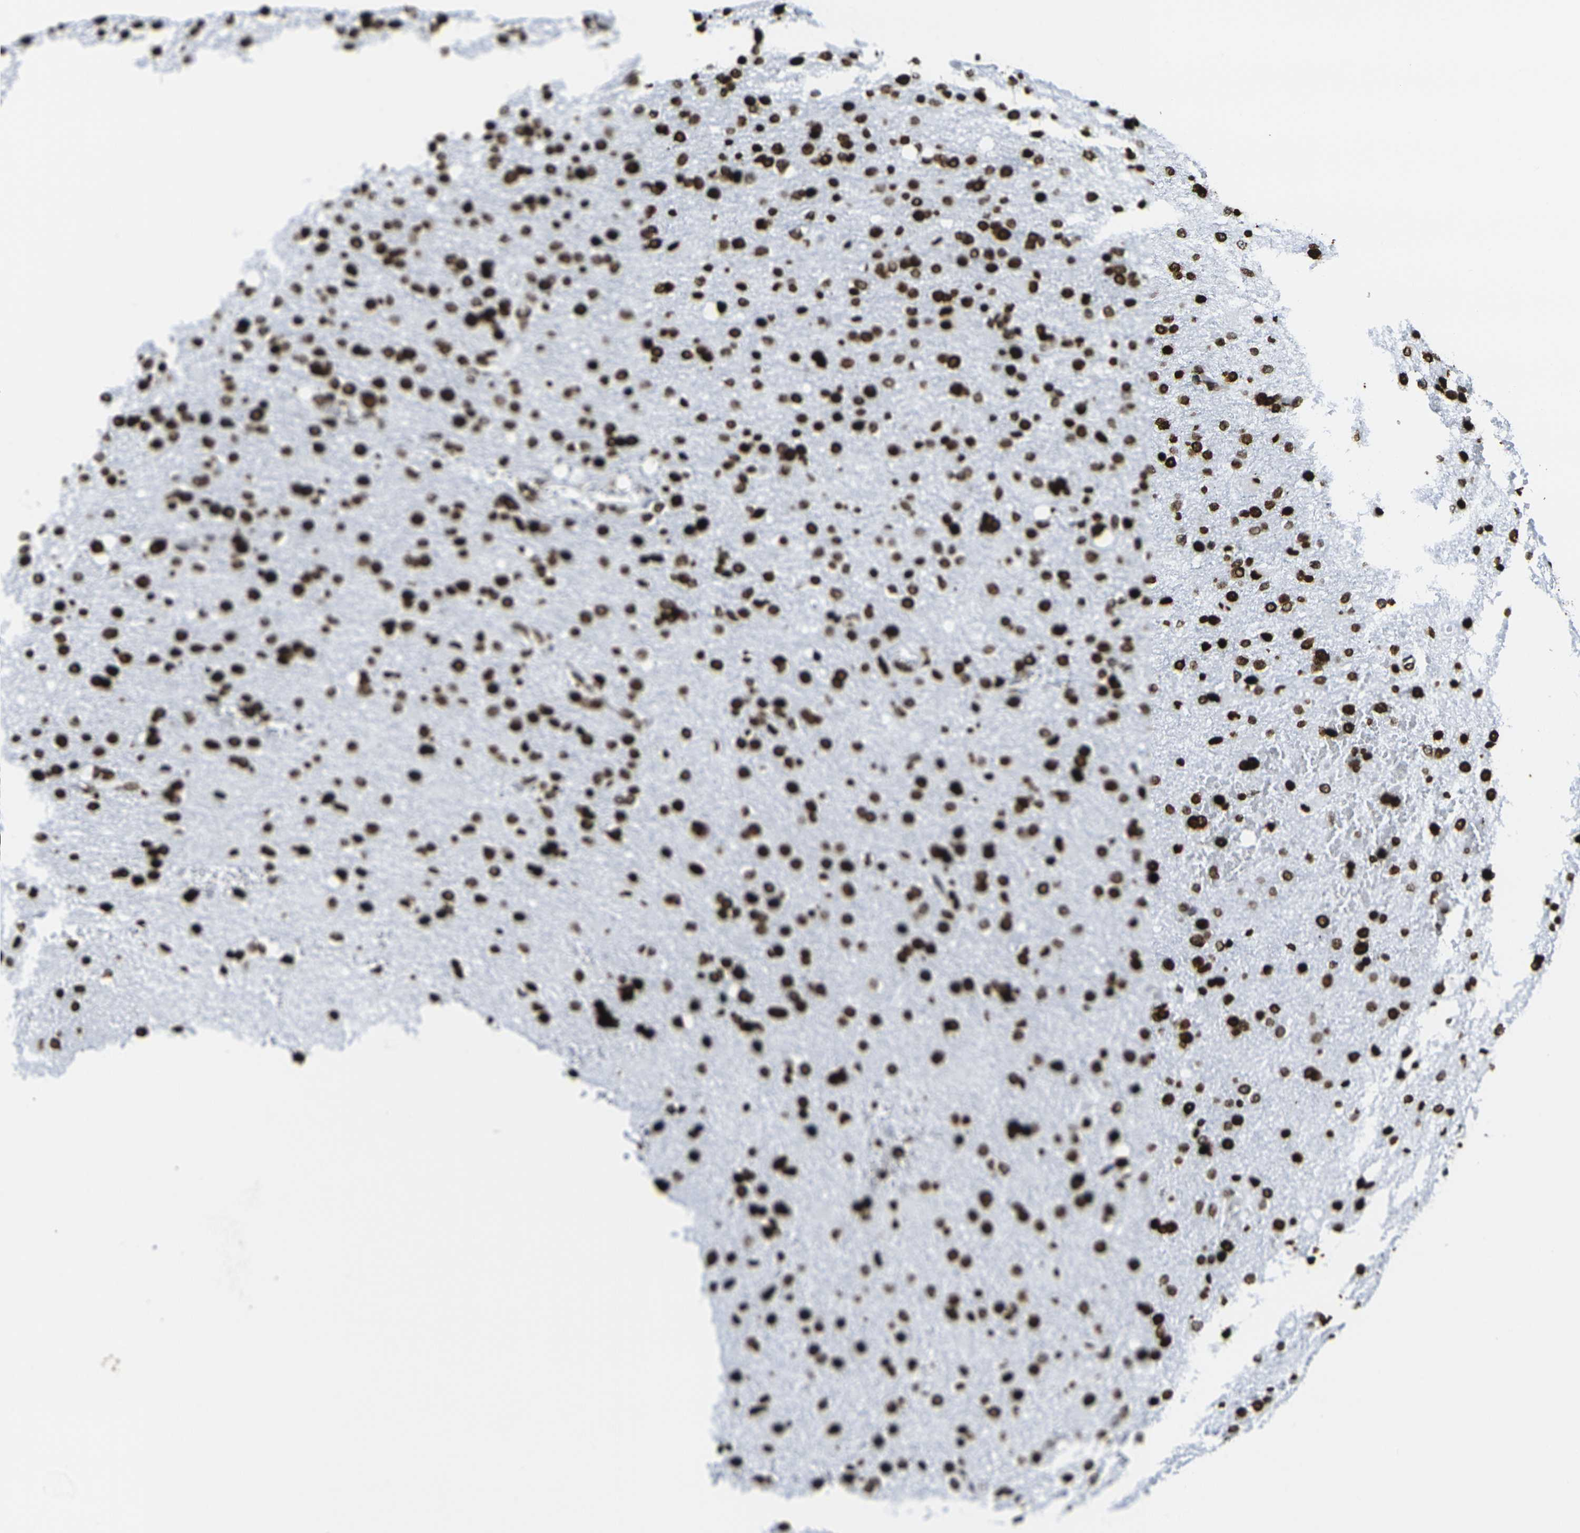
{"staining": {"intensity": "strong", "quantity": ">75%", "location": "nuclear"}, "tissue": "glioma", "cell_type": "Tumor cells", "image_type": "cancer", "snomed": [{"axis": "morphology", "description": "Glioma, malignant, High grade"}, {"axis": "topography", "description": "Brain"}], "caption": "An immunohistochemistry histopathology image of neoplastic tissue is shown. Protein staining in brown highlights strong nuclear positivity in glioma within tumor cells.", "gene": "H2AX", "patient": {"sex": "male", "age": 71}}